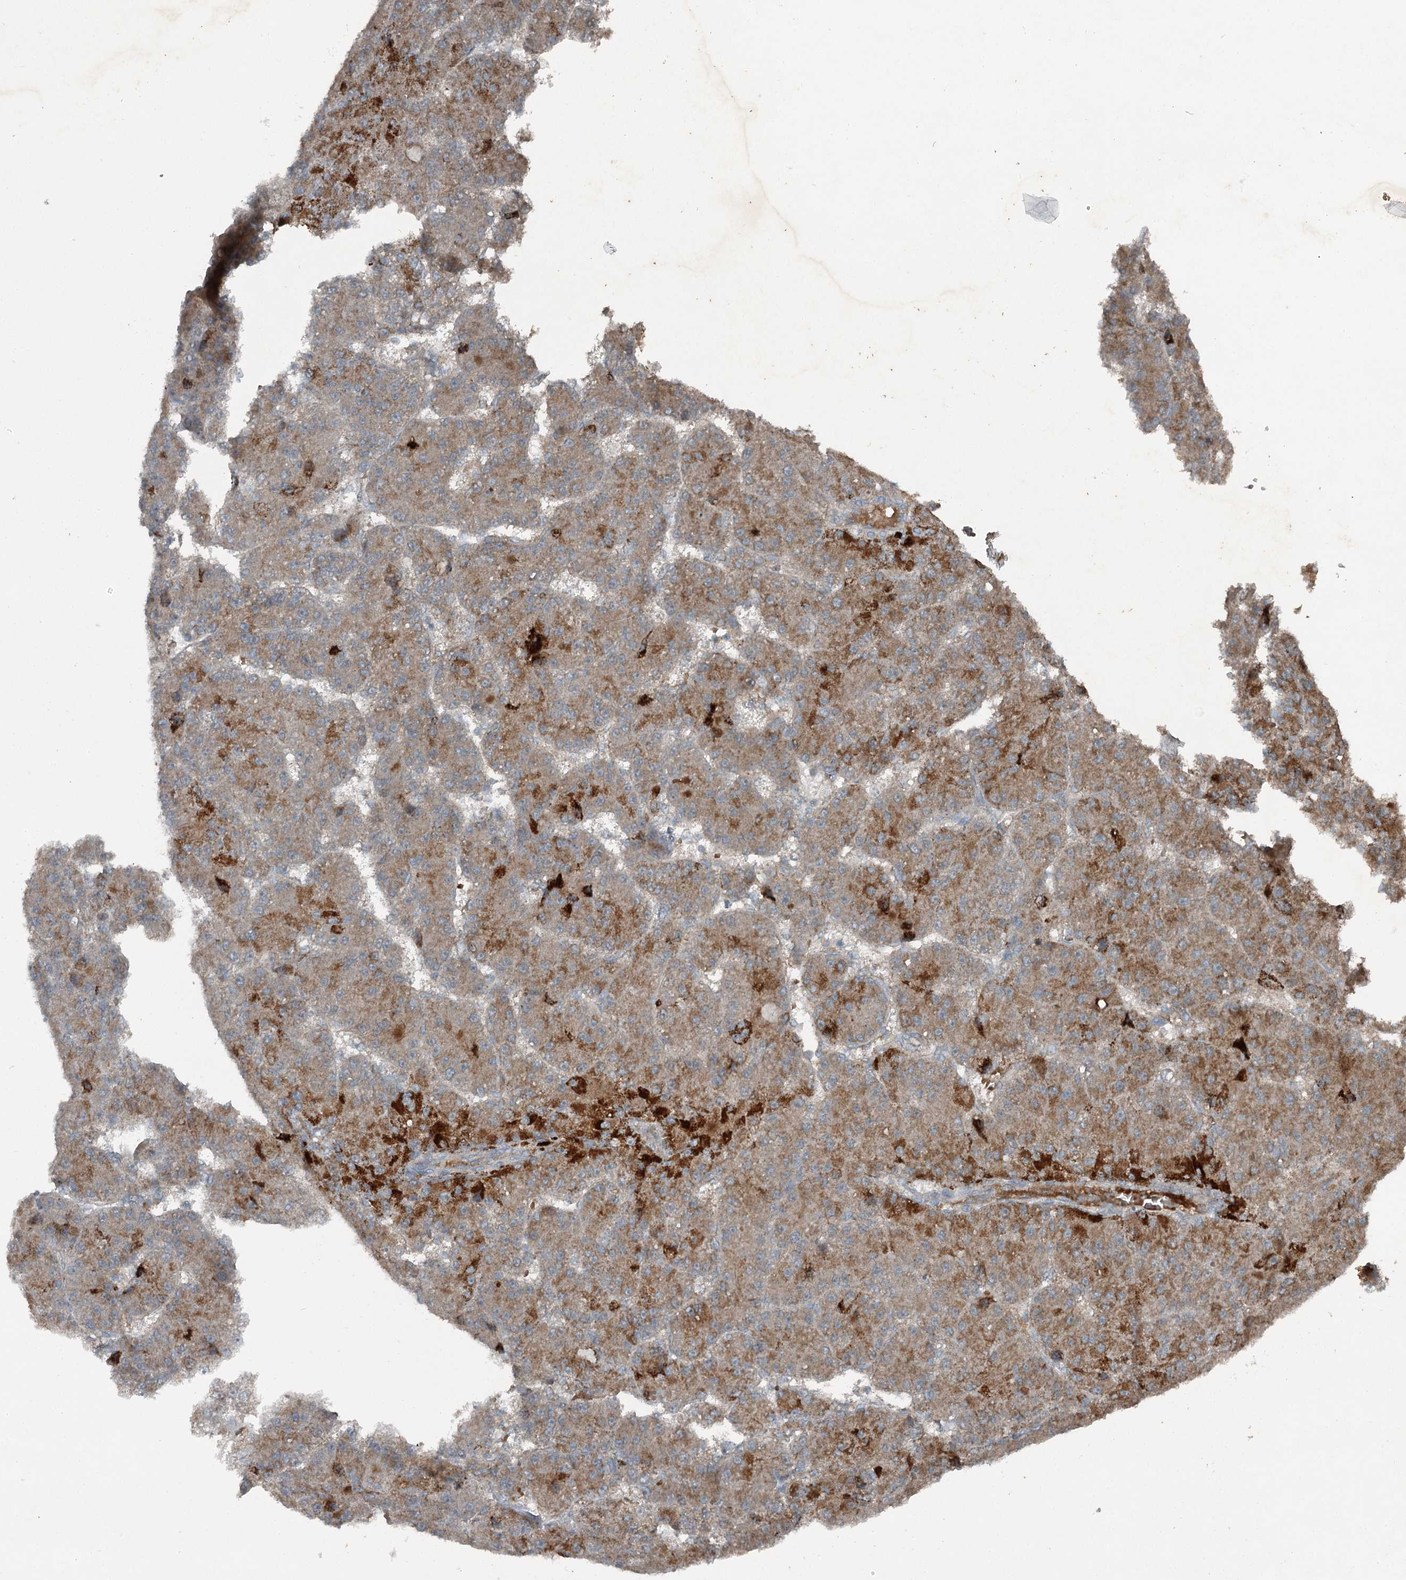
{"staining": {"intensity": "moderate", "quantity": ">75%", "location": "cytoplasmic/membranous"}, "tissue": "liver cancer", "cell_type": "Tumor cells", "image_type": "cancer", "snomed": [{"axis": "morphology", "description": "Carcinoma, Hepatocellular, NOS"}, {"axis": "topography", "description": "Liver"}], "caption": "Liver cancer (hepatocellular carcinoma) stained for a protein (brown) shows moderate cytoplasmic/membranous positive staining in approximately >75% of tumor cells.", "gene": "SLC39A8", "patient": {"sex": "male", "age": 67}}